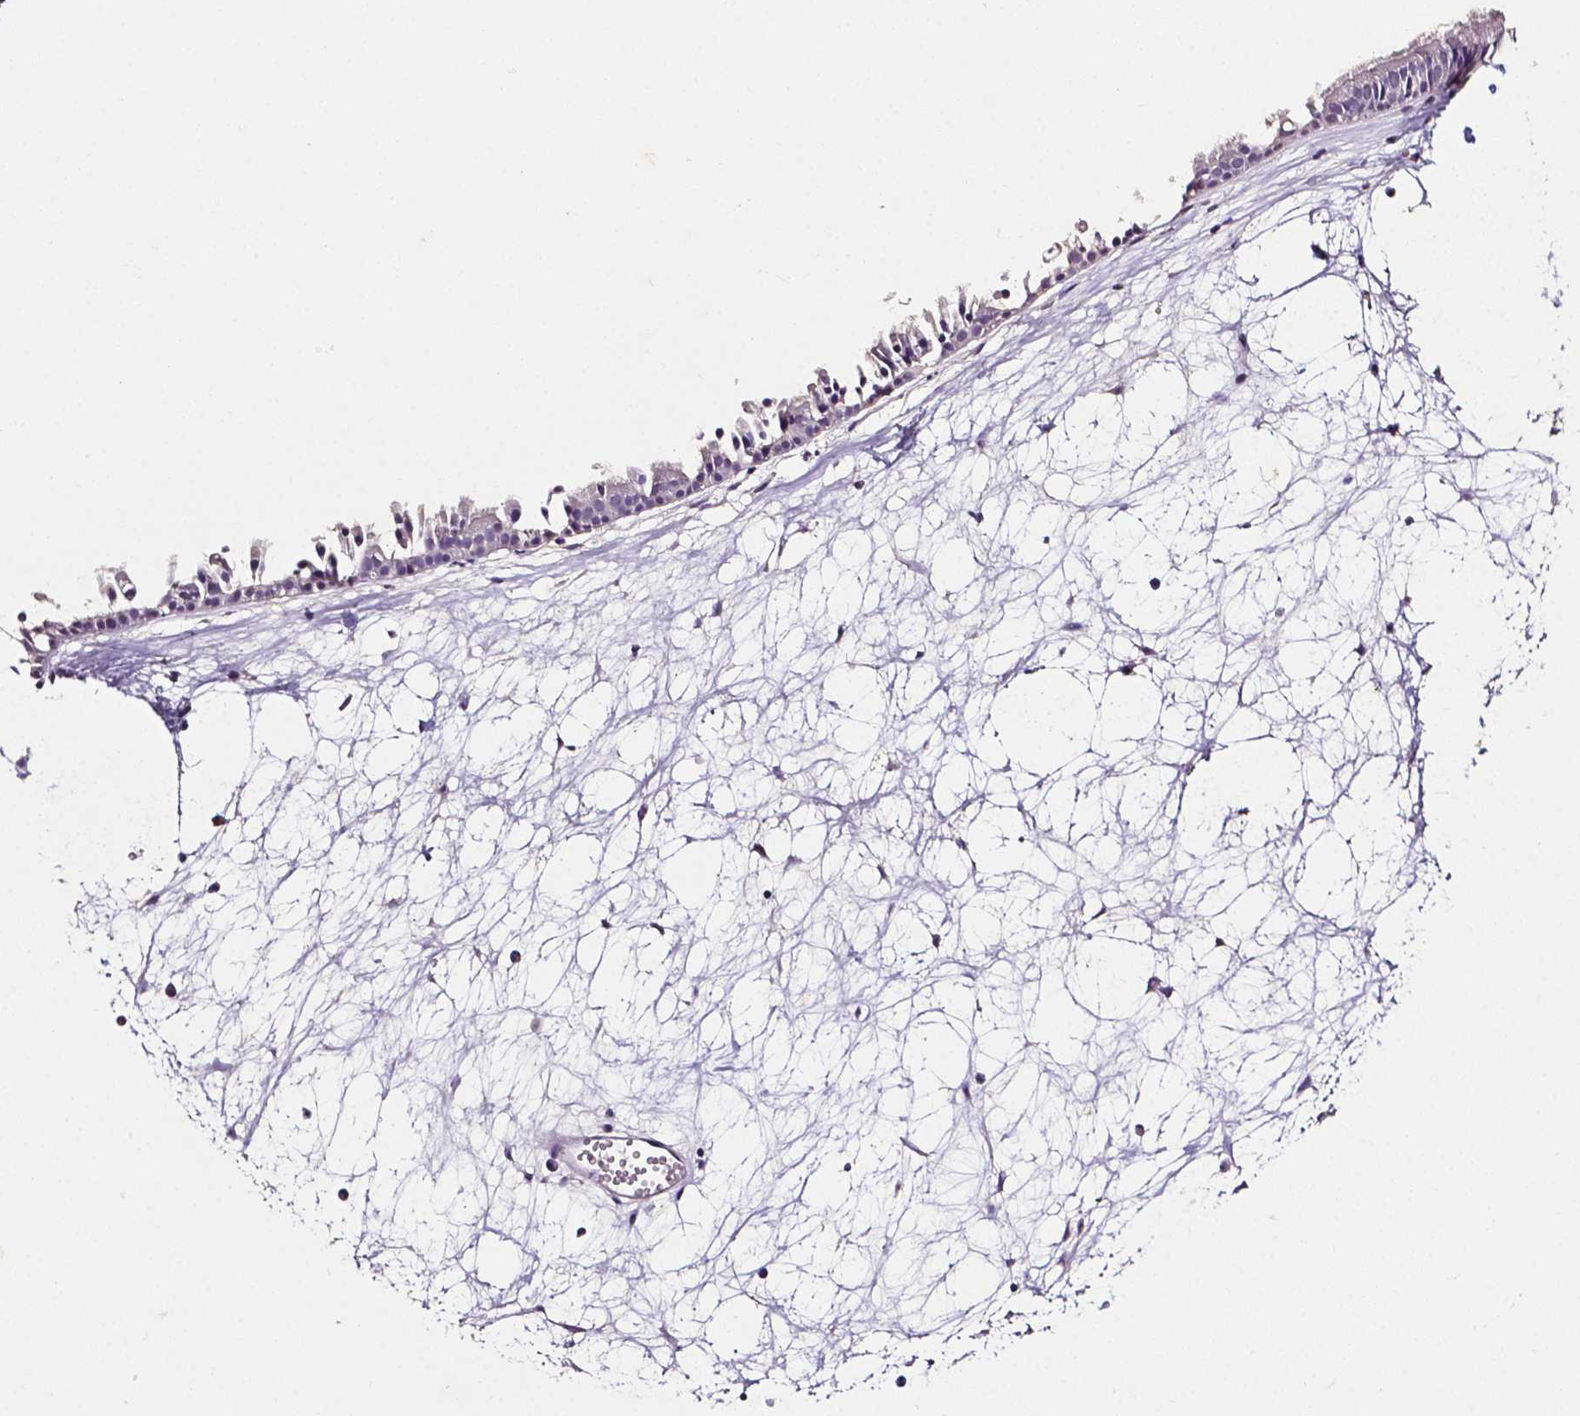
{"staining": {"intensity": "negative", "quantity": "none", "location": "none"}, "tissue": "nasopharynx", "cell_type": "Respiratory epithelial cells", "image_type": "normal", "snomed": [{"axis": "morphology", "description": "Normal tissue, NOS"}, {"axis": "topography", "description": "Nasopharynx"}], "caption": "Histopathology image shows no significant protein expression in respiratory epithelial cells of unremarkable nasopharynx.", "gene": "PSAT1", "patient": {"sex": "male", "age": 31}}